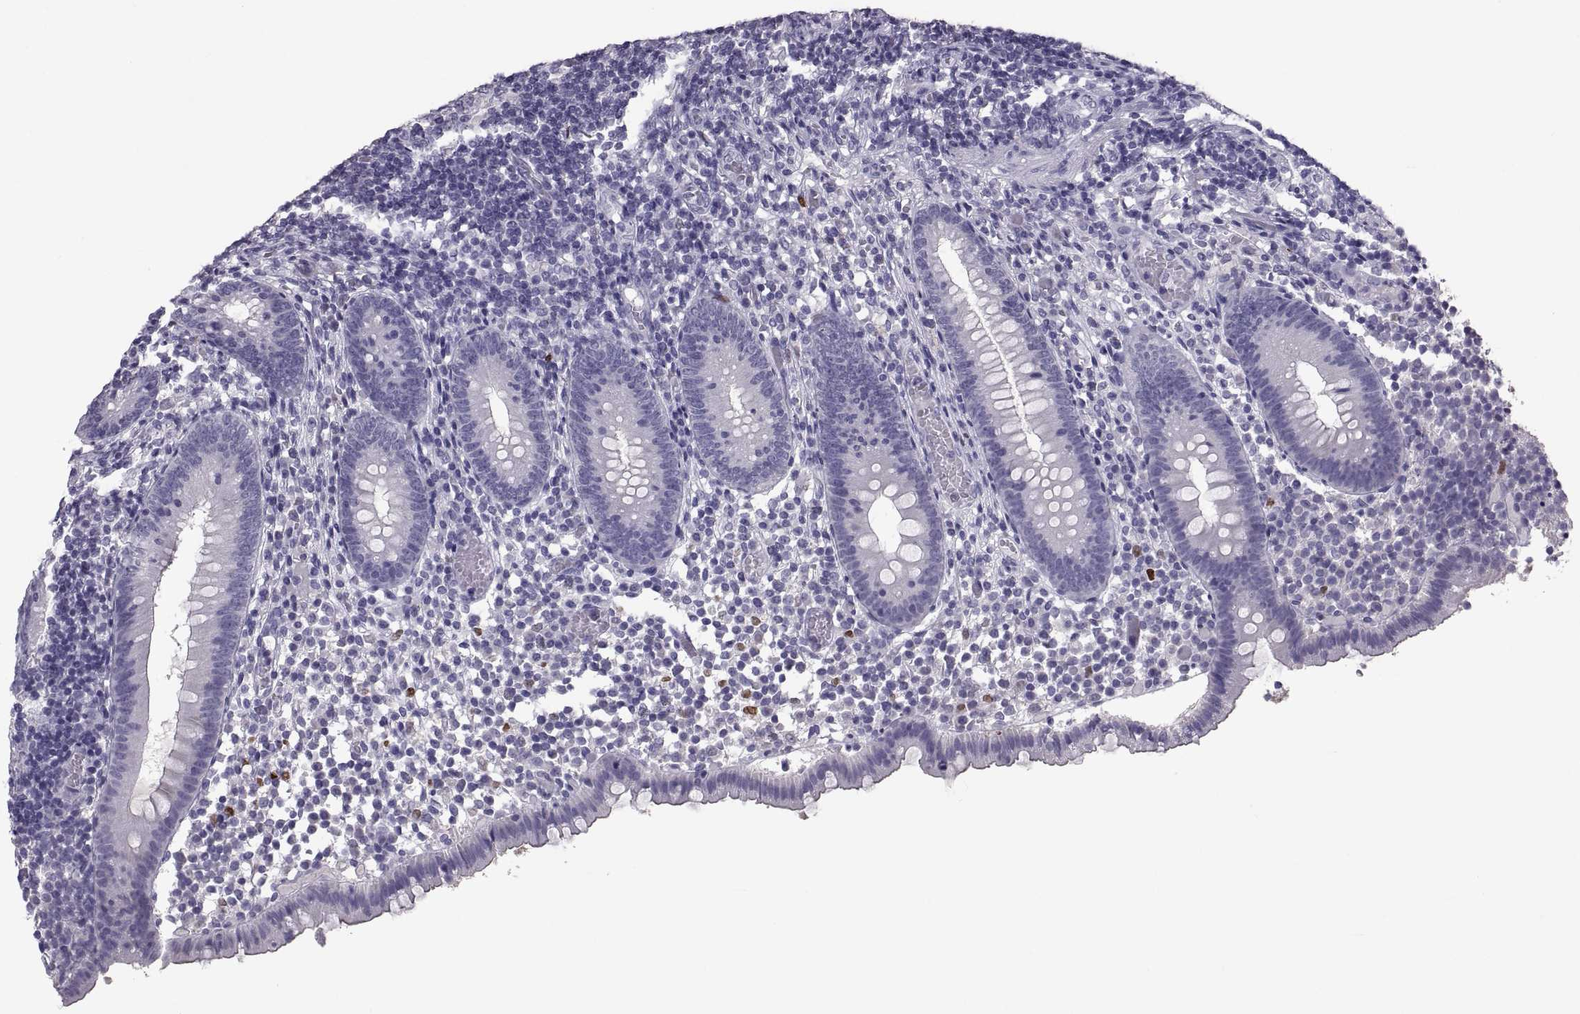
{"staining": {"intensity": "negative", "quantity": "none", "location": "none"}, "tissue": "appendix", "cell_type": "Glandular cells", "image_type": "normal", "snomed": [{"axis": "morphology", "description": "Normal tissue, NOS"}, {"axis": "topography", "description": "Appendix"}], "caption": "DAB (3,3'-diaminobenzidine) immunohistochemical staining of benign human appendix shows no significant staining in glandular cells.", "gene": "SOX21", "patient": {"sex": "female", "age": 32}}